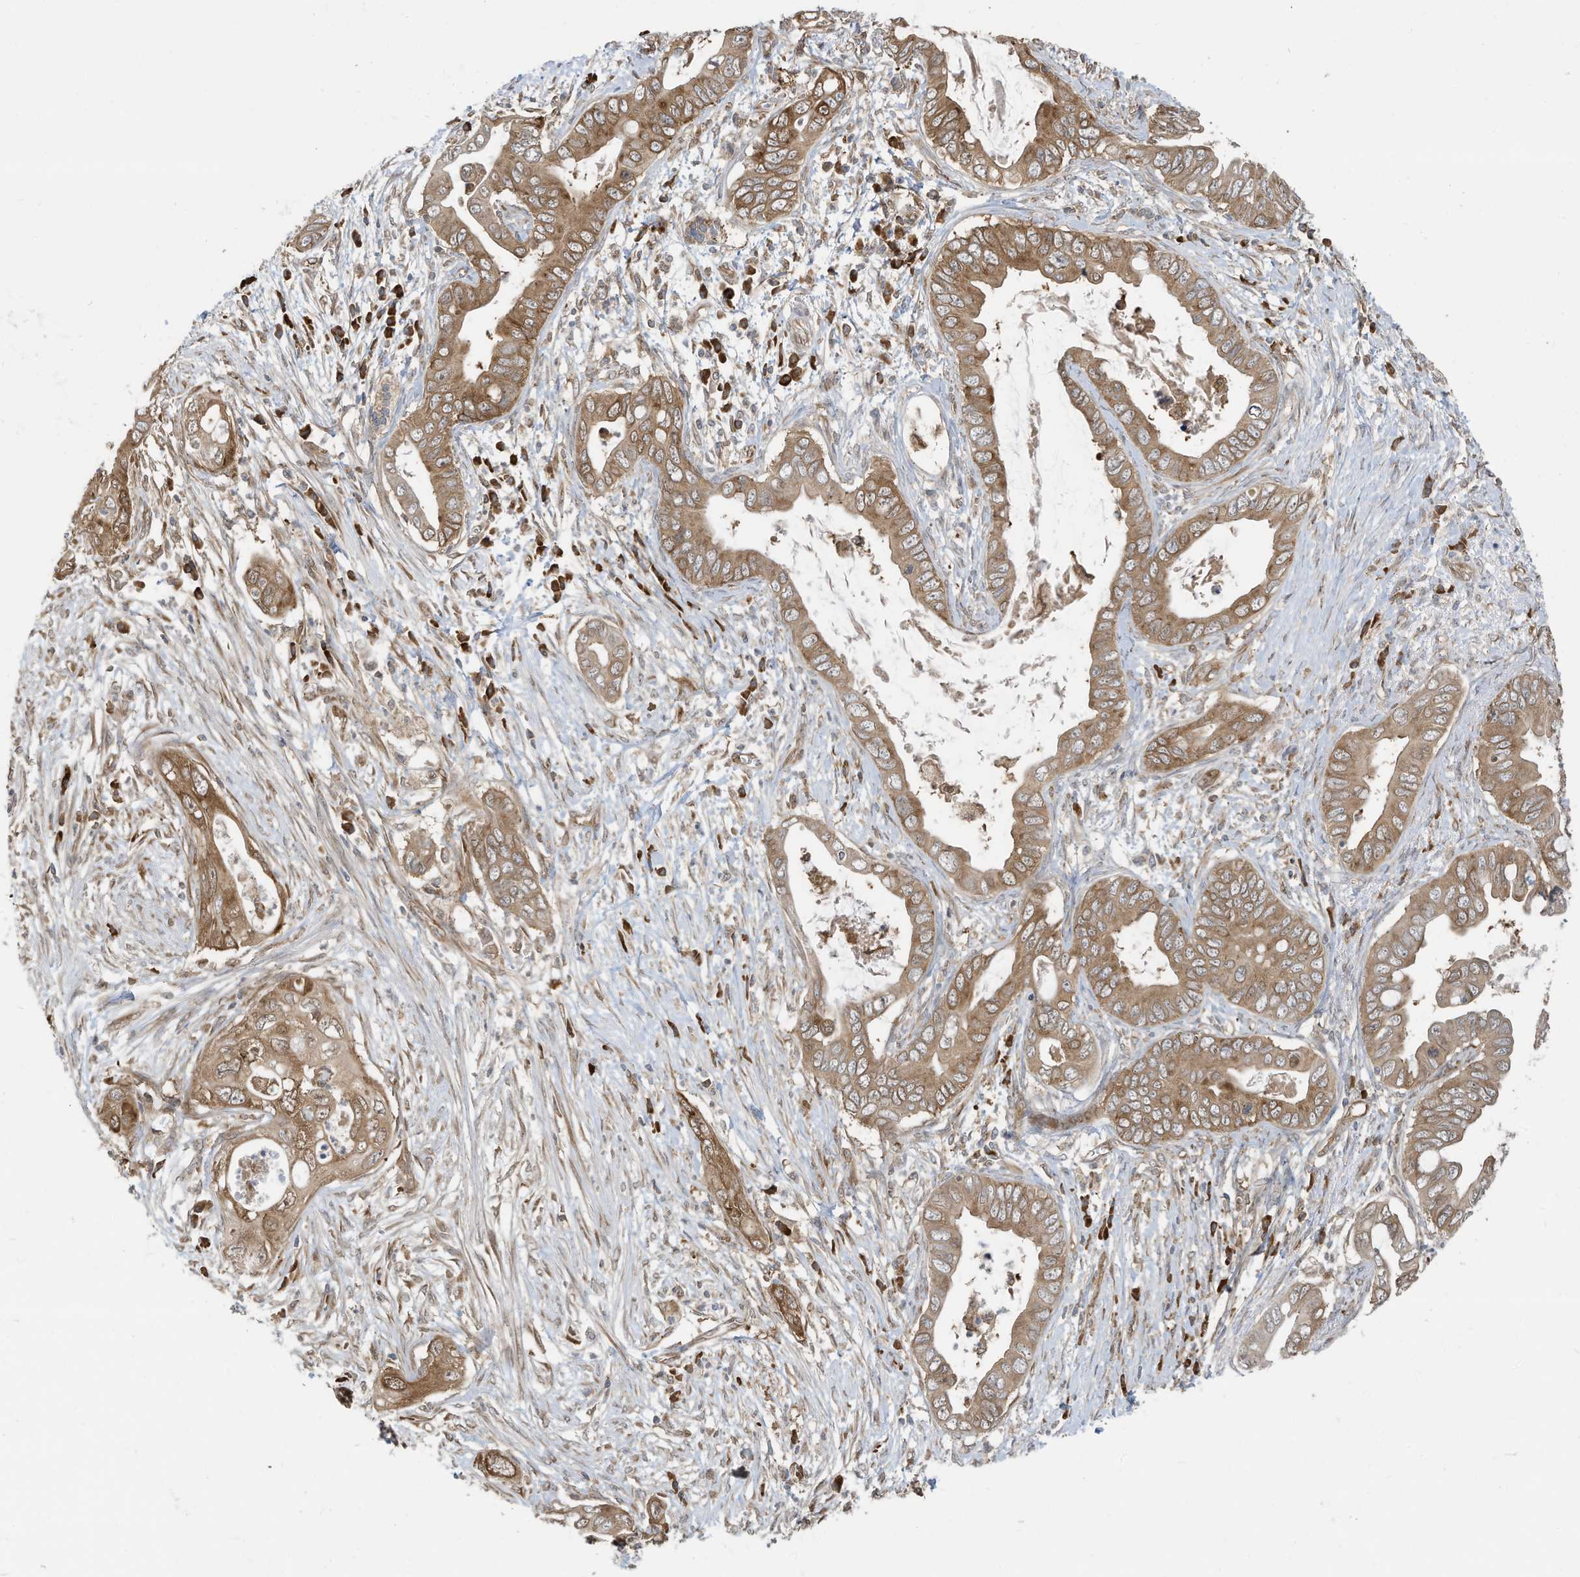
{"staining": {"intensity": "moderate", "quantity": ">75%", "location": "cytoplasmic/membranous"}, "tissue": "pancreatic cancer", "cell_type": "Tumor cells", "image_type": "cancer", "snomed": [{"axis": "morphology", "description": "Adenocarcinoma, NOS"}, {"axis": "topography", "description": "Pancreas"}], "caption": "Moderate cytoplasmic/membranous expression is present in approximately >75% of tumor cells in pancreatic cancer.", "gene": "USE1", "patient": {"sex": "male", "age": 75}}